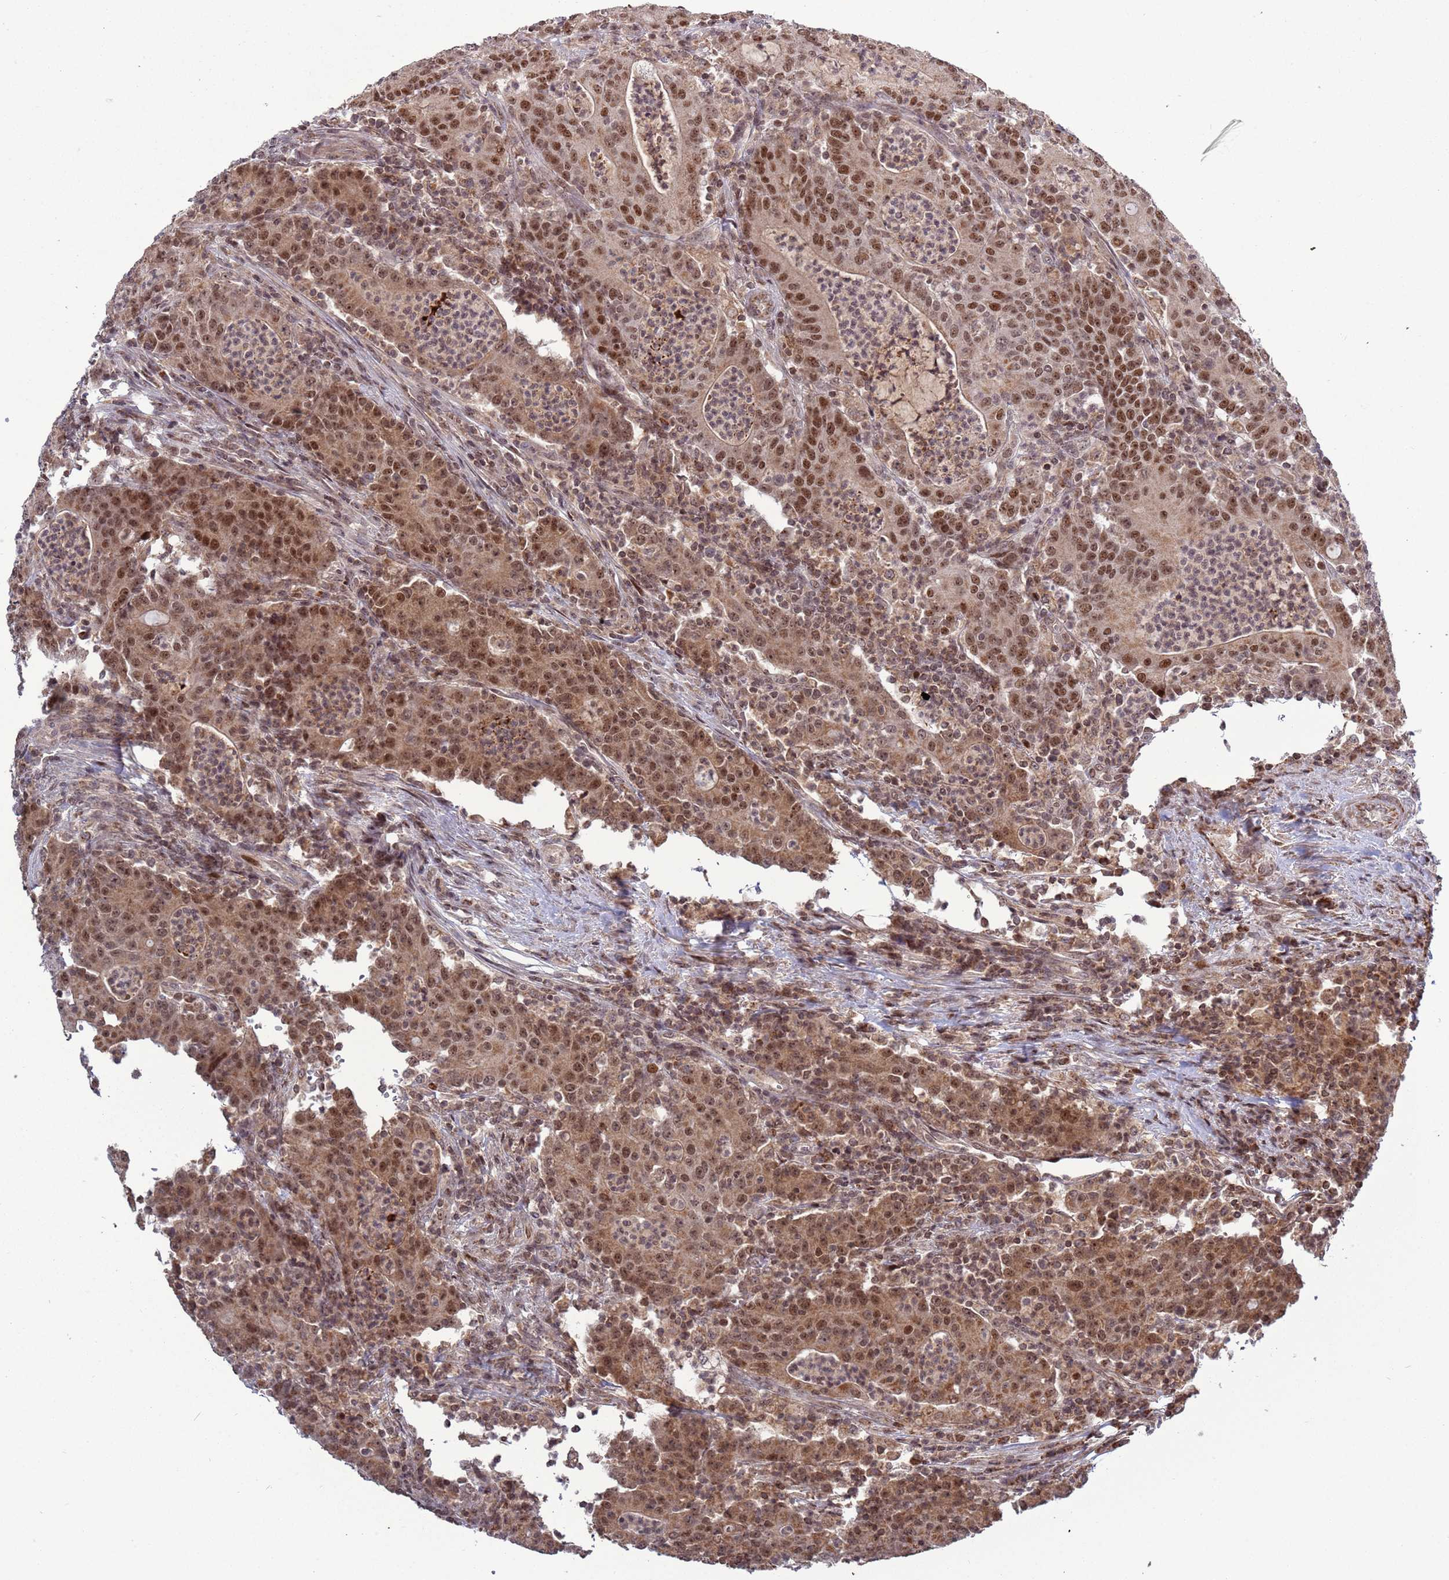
{"staining": {"intensity": "strong", "quantity": ">75%", "location": "nuclear"}, "tissue": "colorectal cancer", "cell_type": "Tumor cells", "image_type": "cancer", "snomed": [{"axis": "morphology", "description": "Adenocarcinoma, NOS"}, {"axis": "topography", "description": "Colon"}], "caption": "Colorectal adenocarcinoma tissue exhibits strong nuclear positivity in about >75% of tumor cells, visualized by immunohistochemistry. (DAB (3,3'-diaminobenzidine) = brown stain, brightfield microscopy at high magnification).", "gene": "RCOR2", "patient": {"sex": "male", "age": 83}}